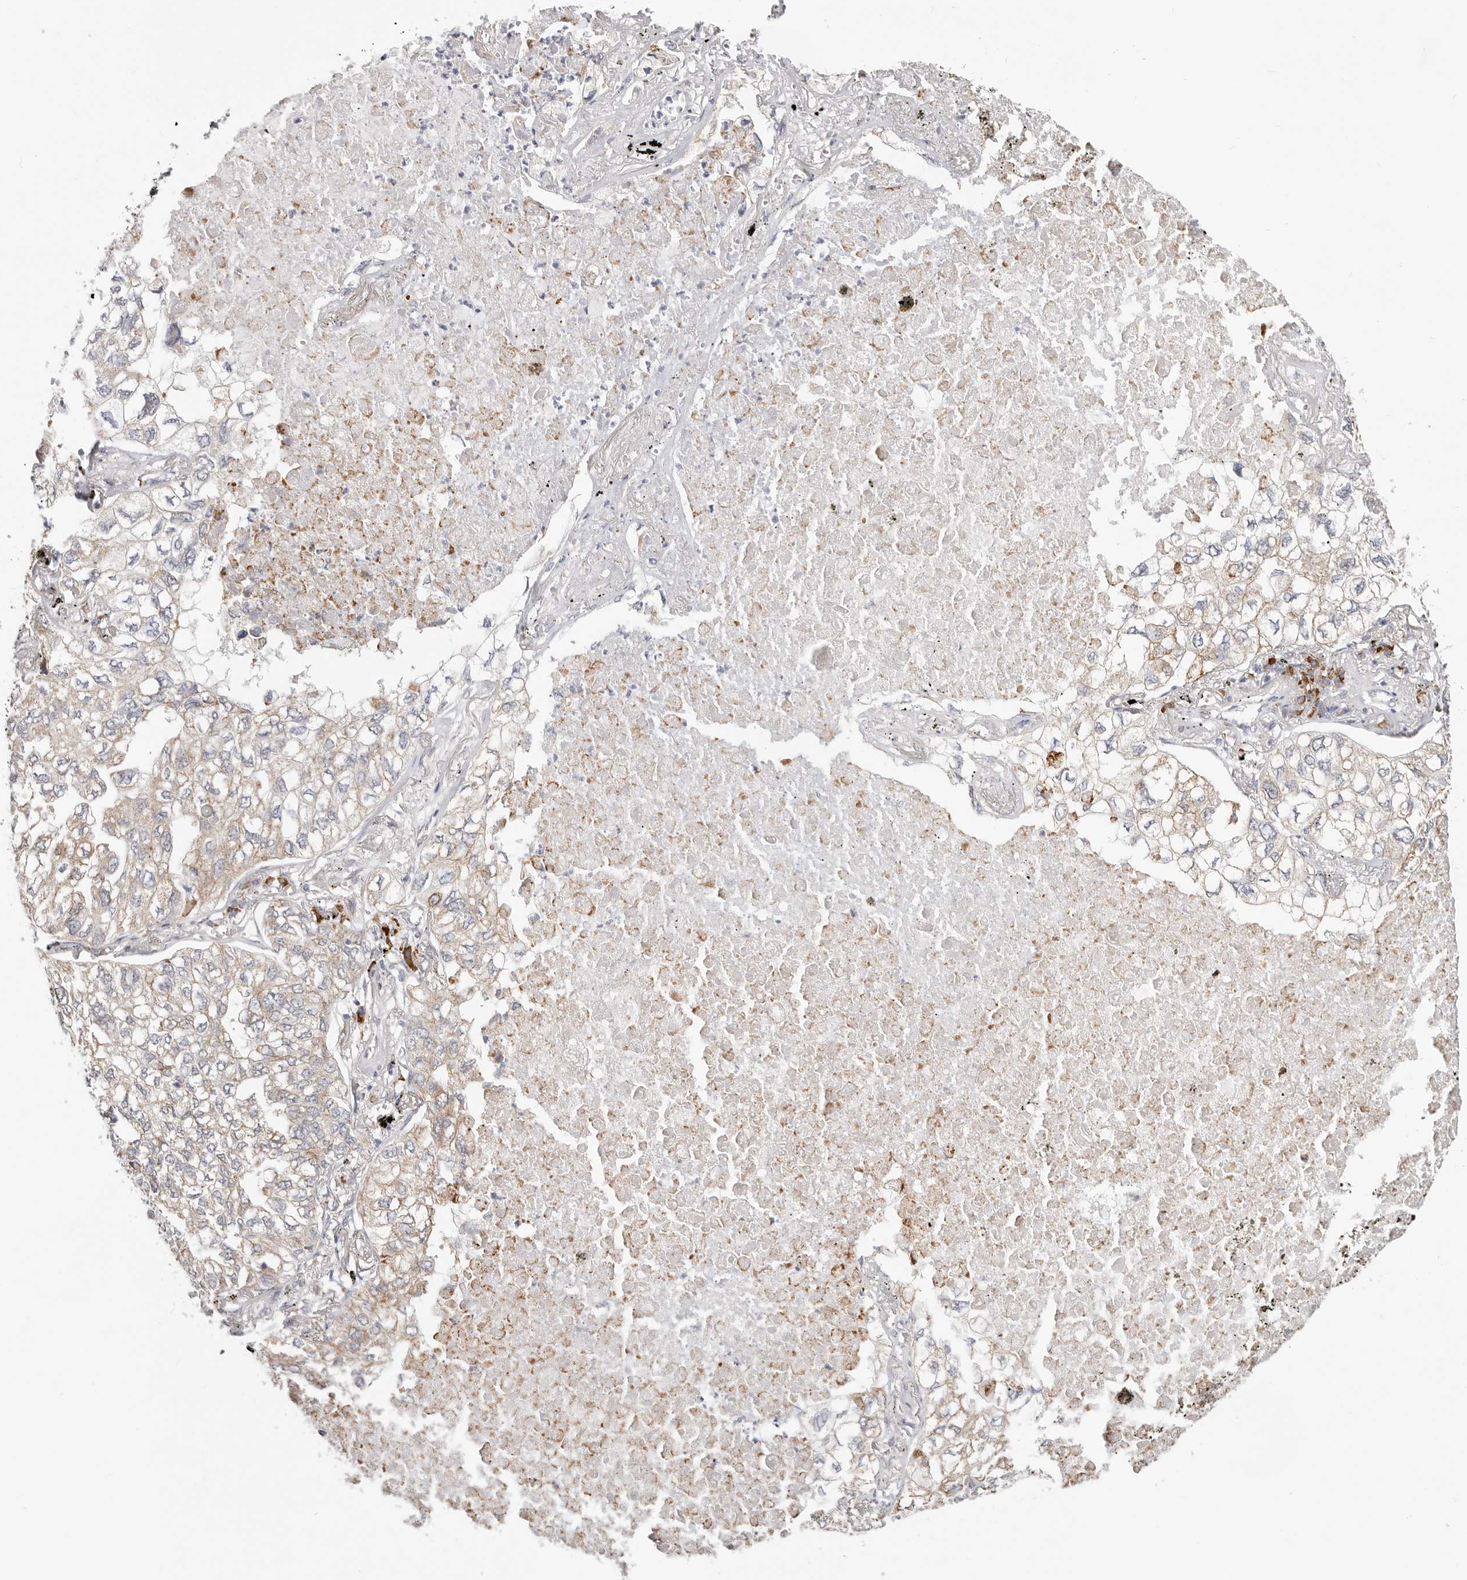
{"staining": {"intensity": "weak", "quantity": "<25%", "location": "cytoplasmic/membranous"}, "tissue": "lung cancer", "cell_type": "Tumor cells", "image_type": "cancer", "snomed": [{"axis": "morphology", "description": "Adenocarcinoma, NOS"}, {"axis": "topography", "description": "Lung"}], "caption": "DAB immunohistochemical staining of adenocarcinoma (lung) exhibits no significant positivity in tumor cells. The staining is performed using DAB brown chromogen with nuclei counter-stained in using hematoxylin.", "gene": "IL32", "patient": {"sex": "male", "age": 65}}